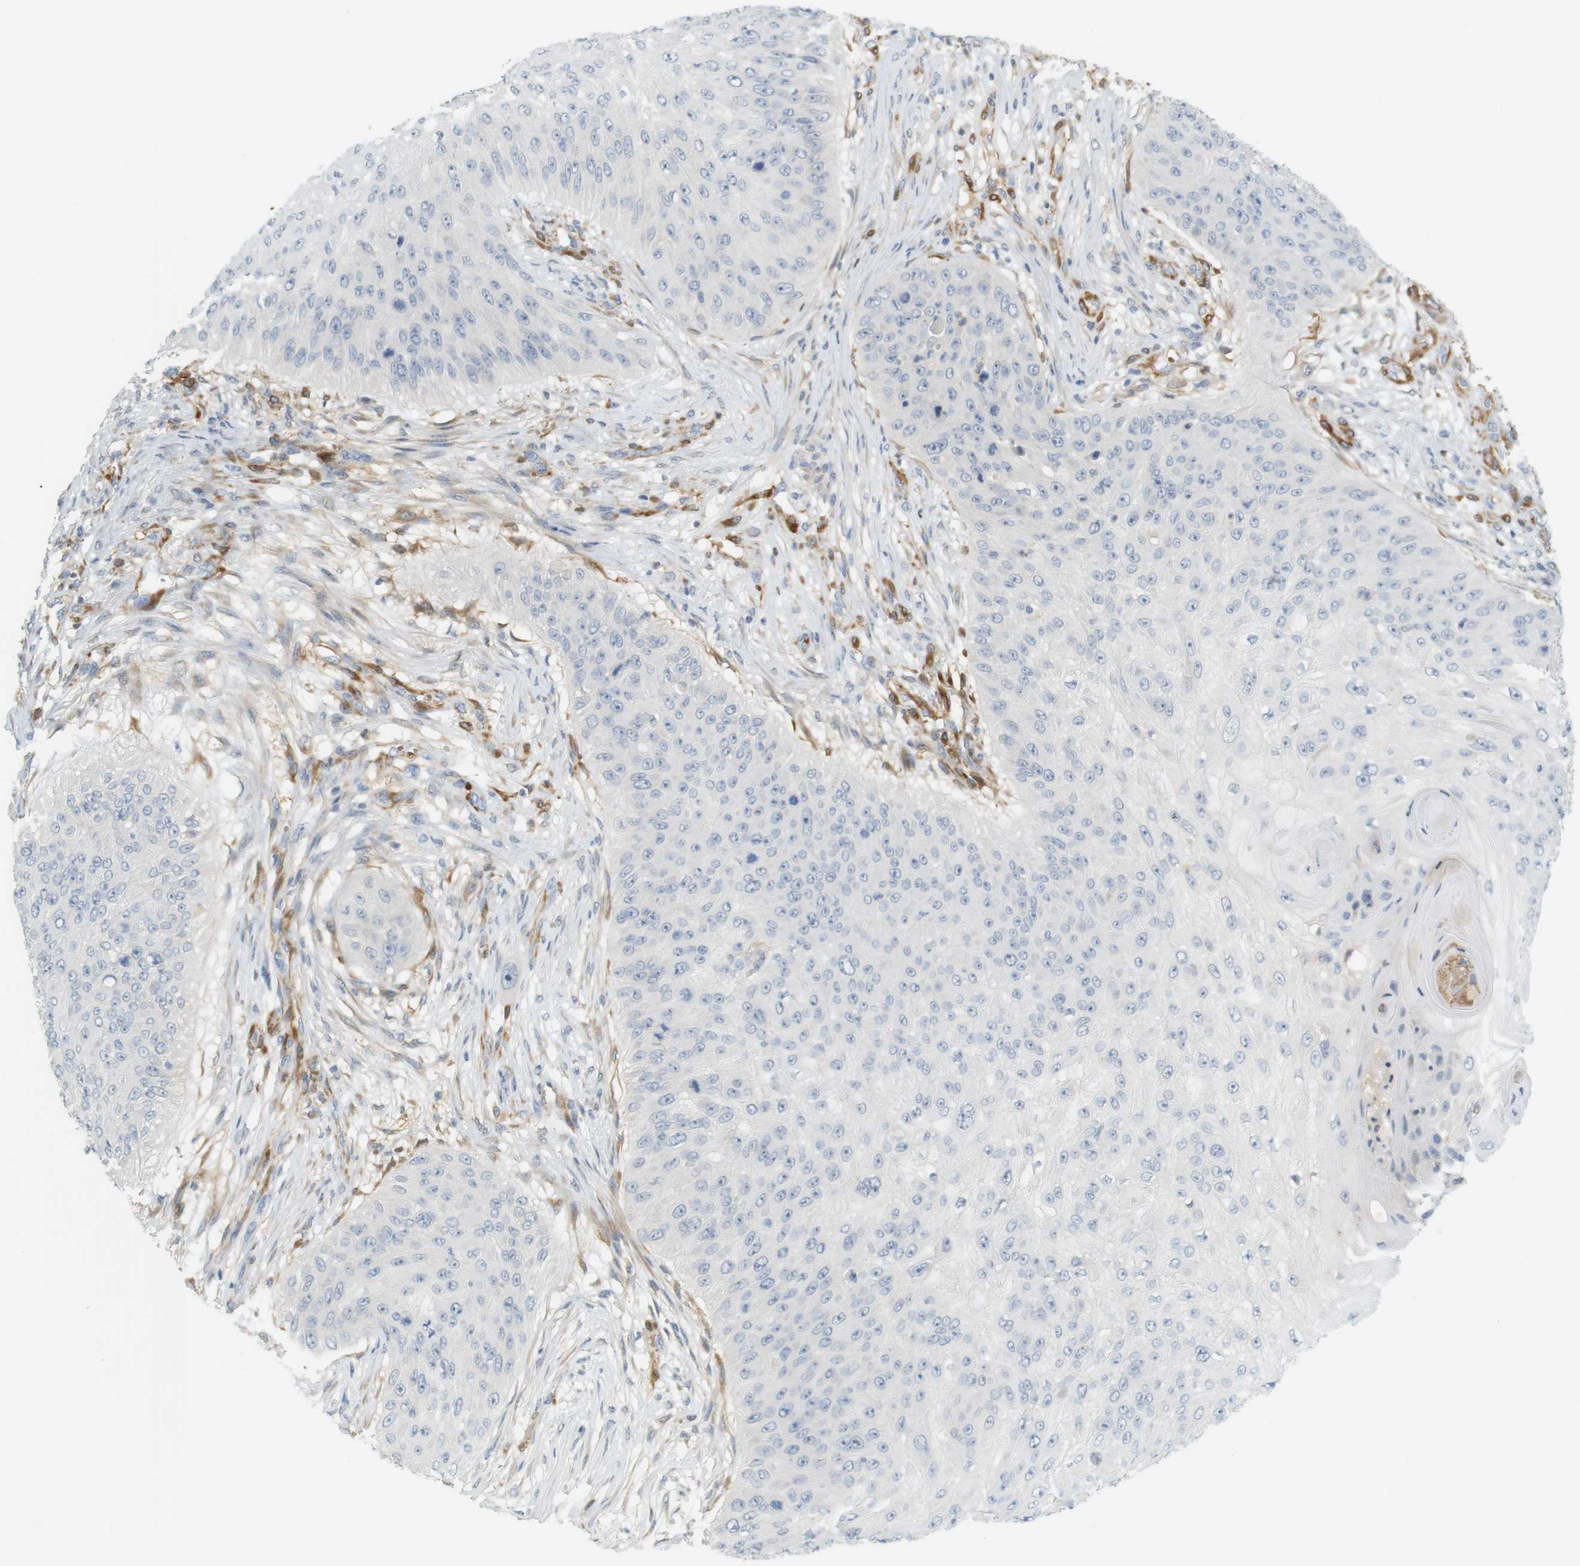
{"staining": {"intensity": "negative", "quantity": "none", "location": "none"}, "tissue": "skin cancer", "cell_type": "Tumor cells", "image_type": "cancer", "snomed": [{"axis": "morphology", "description": "Squamous cell carcinoma, NOS"}, {"axis": "topography", "description": "Skin"}], "caption": "Human squamous cell carcinoma (skin) stained for a protein using IHC displays no expression in tumor cells.", "gene": "PDE3A", "patient": {"sex": "female", "age": 80}}